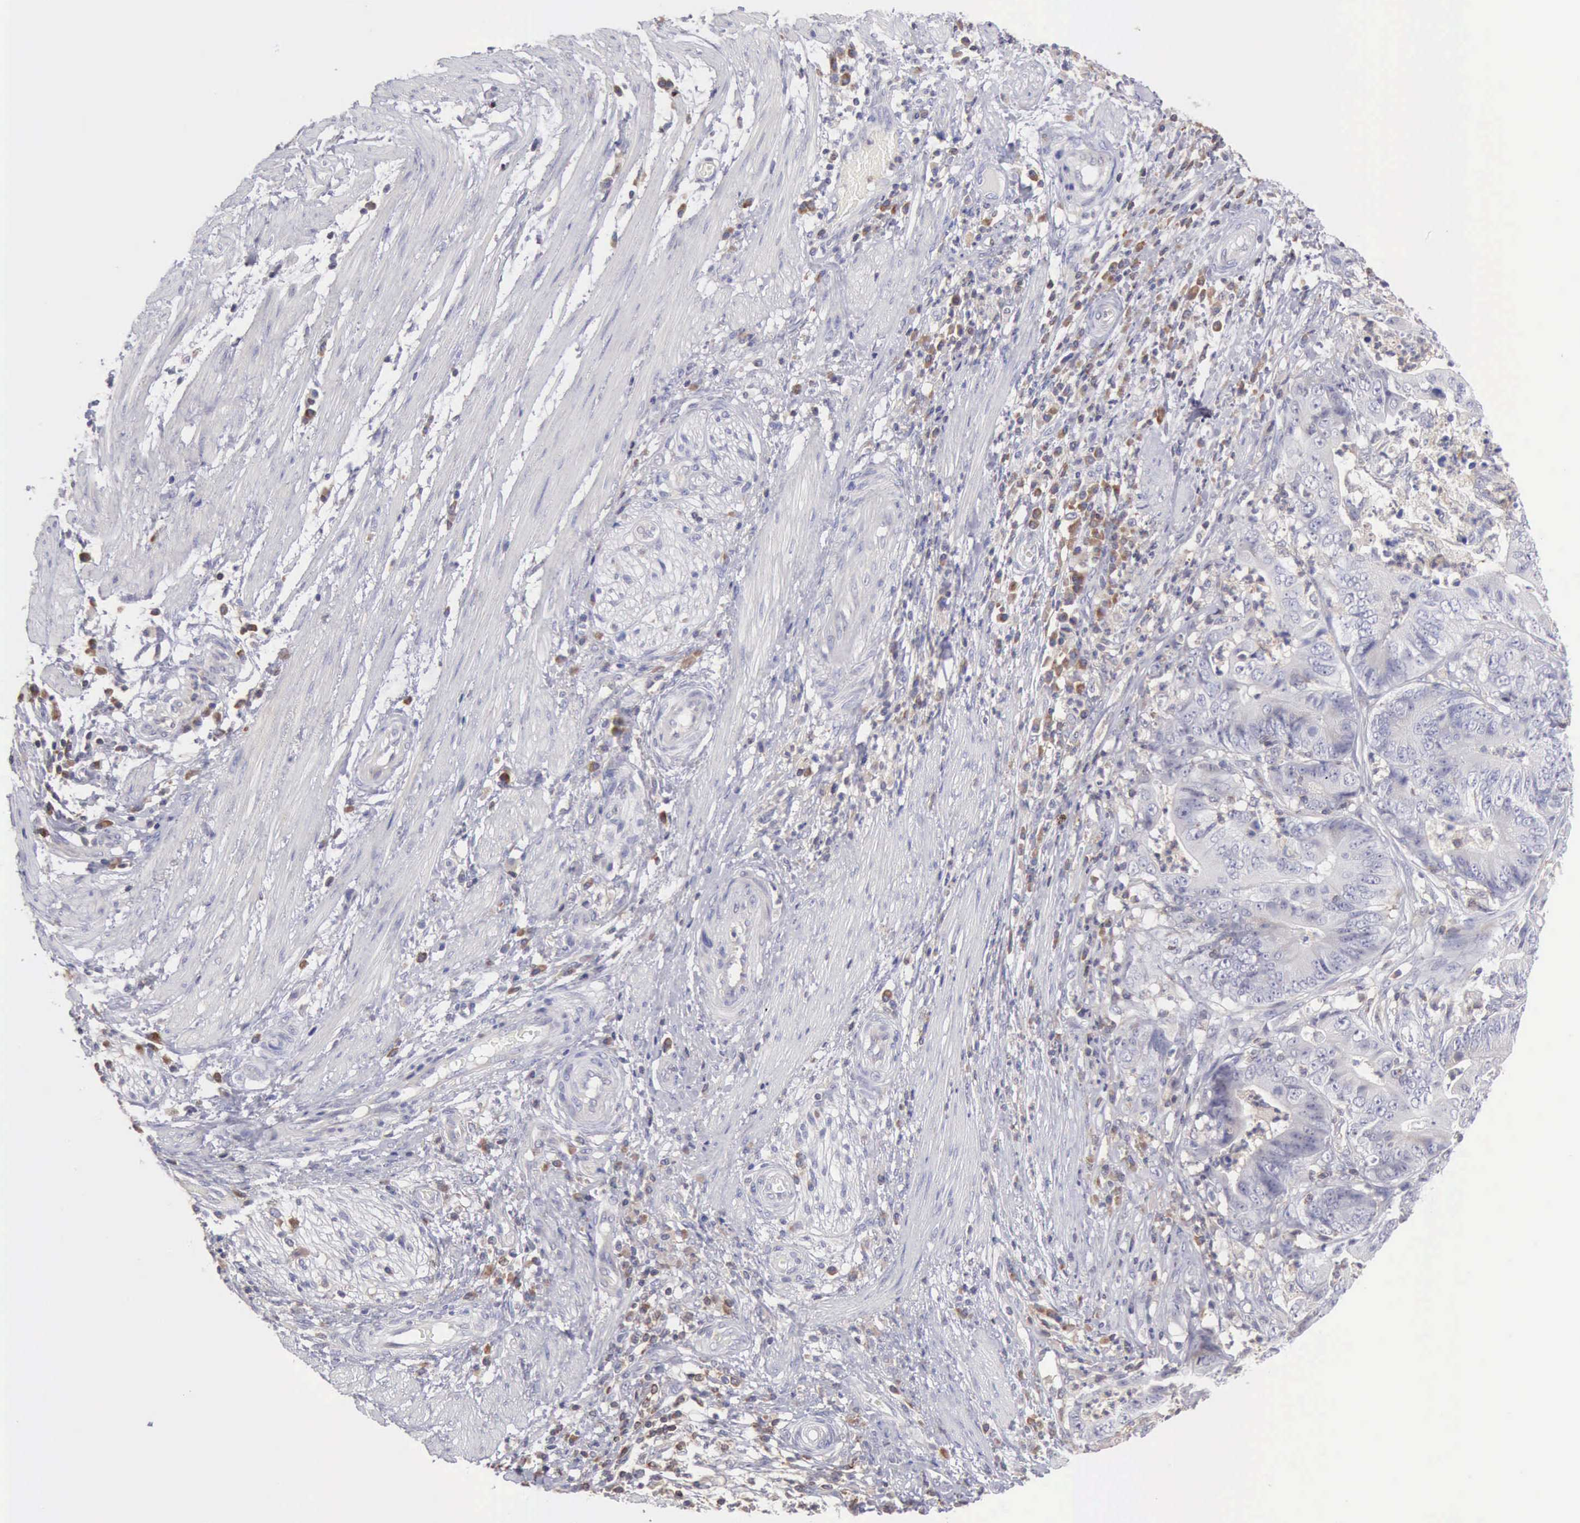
{"staining": {"intensity": "negative", "quantity": "none", "location": "none"}, "tissue": "stomach cancer", "cell_type": "Tumor cells", "image_type": "cancer", "snomed": [{"axis": "morphology", "description": "Adenocarcinoma, NOS"}, {"axis": "topography", "description": "Stomach, lower"}], "caption": "High magnification brightfield microscopy of stomach cancer stained with DAB (3,3'-diaminobenzidine) (brown) and counterstained with hematoxylin (blue): tumor cells show no significant expression. (DAB (3,3'-diaminobenzidine) immunohistochemistry with hematoxylin counter stain).", "gene": "SASH3", "patient": {"sex": "female", "age": 86}}